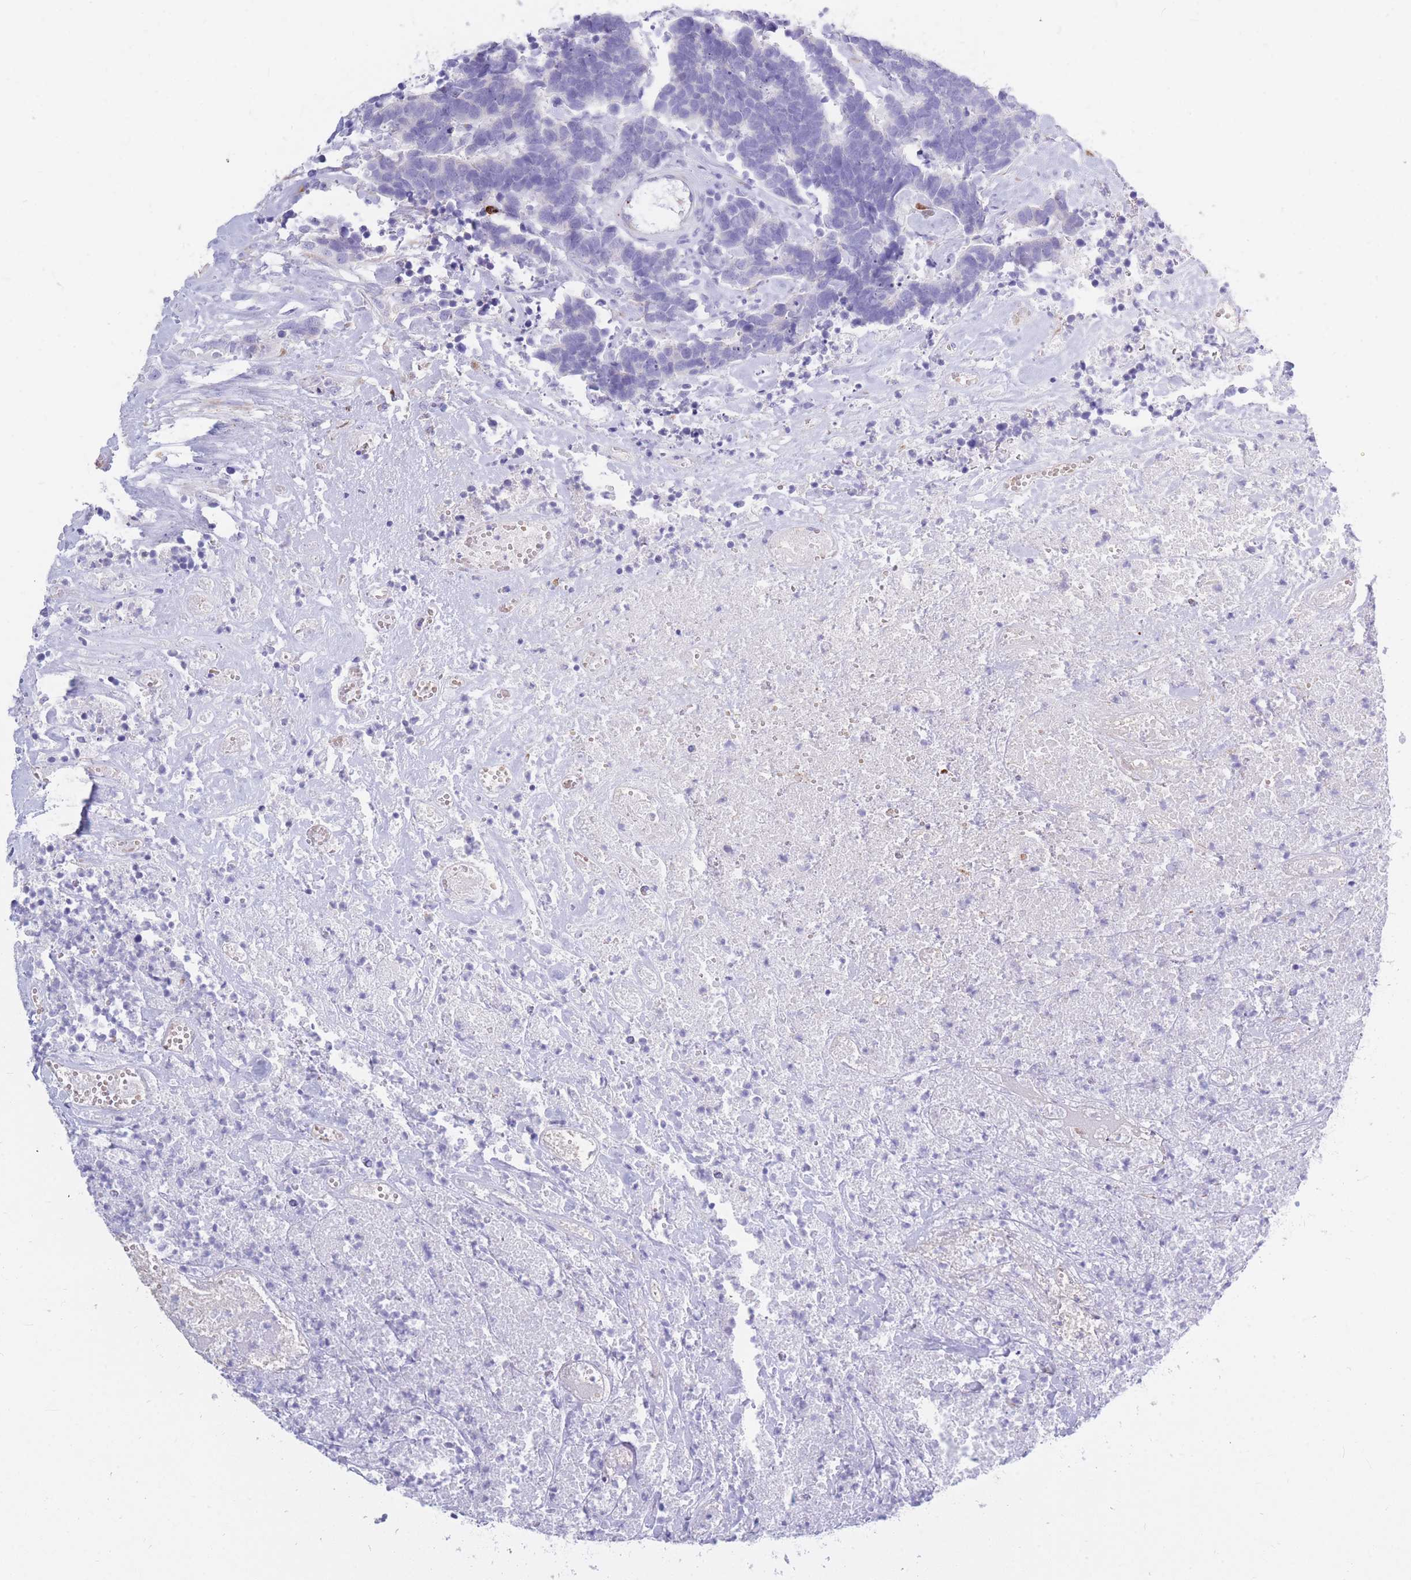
{"staining": {"intensity": "negative", "quantity": "none", "location": "none"}, "tissue": "carcinoid", "cell_type": "Tumor cells", "image_type": "cancer", "snomed": [{"axis": "morphology", "description": "Carcinoma, NOS"}, {"axis": "morphology", "description": "Carcinoid, malignant, NOS"}, {"axis": "topography", "description": "Urinary bladder"}], "caption": "The image demonstrates no staining of tumor cells in carcinoid.", "gene": "TPSD1", "patient": {"sex": "male", "age": 57}}